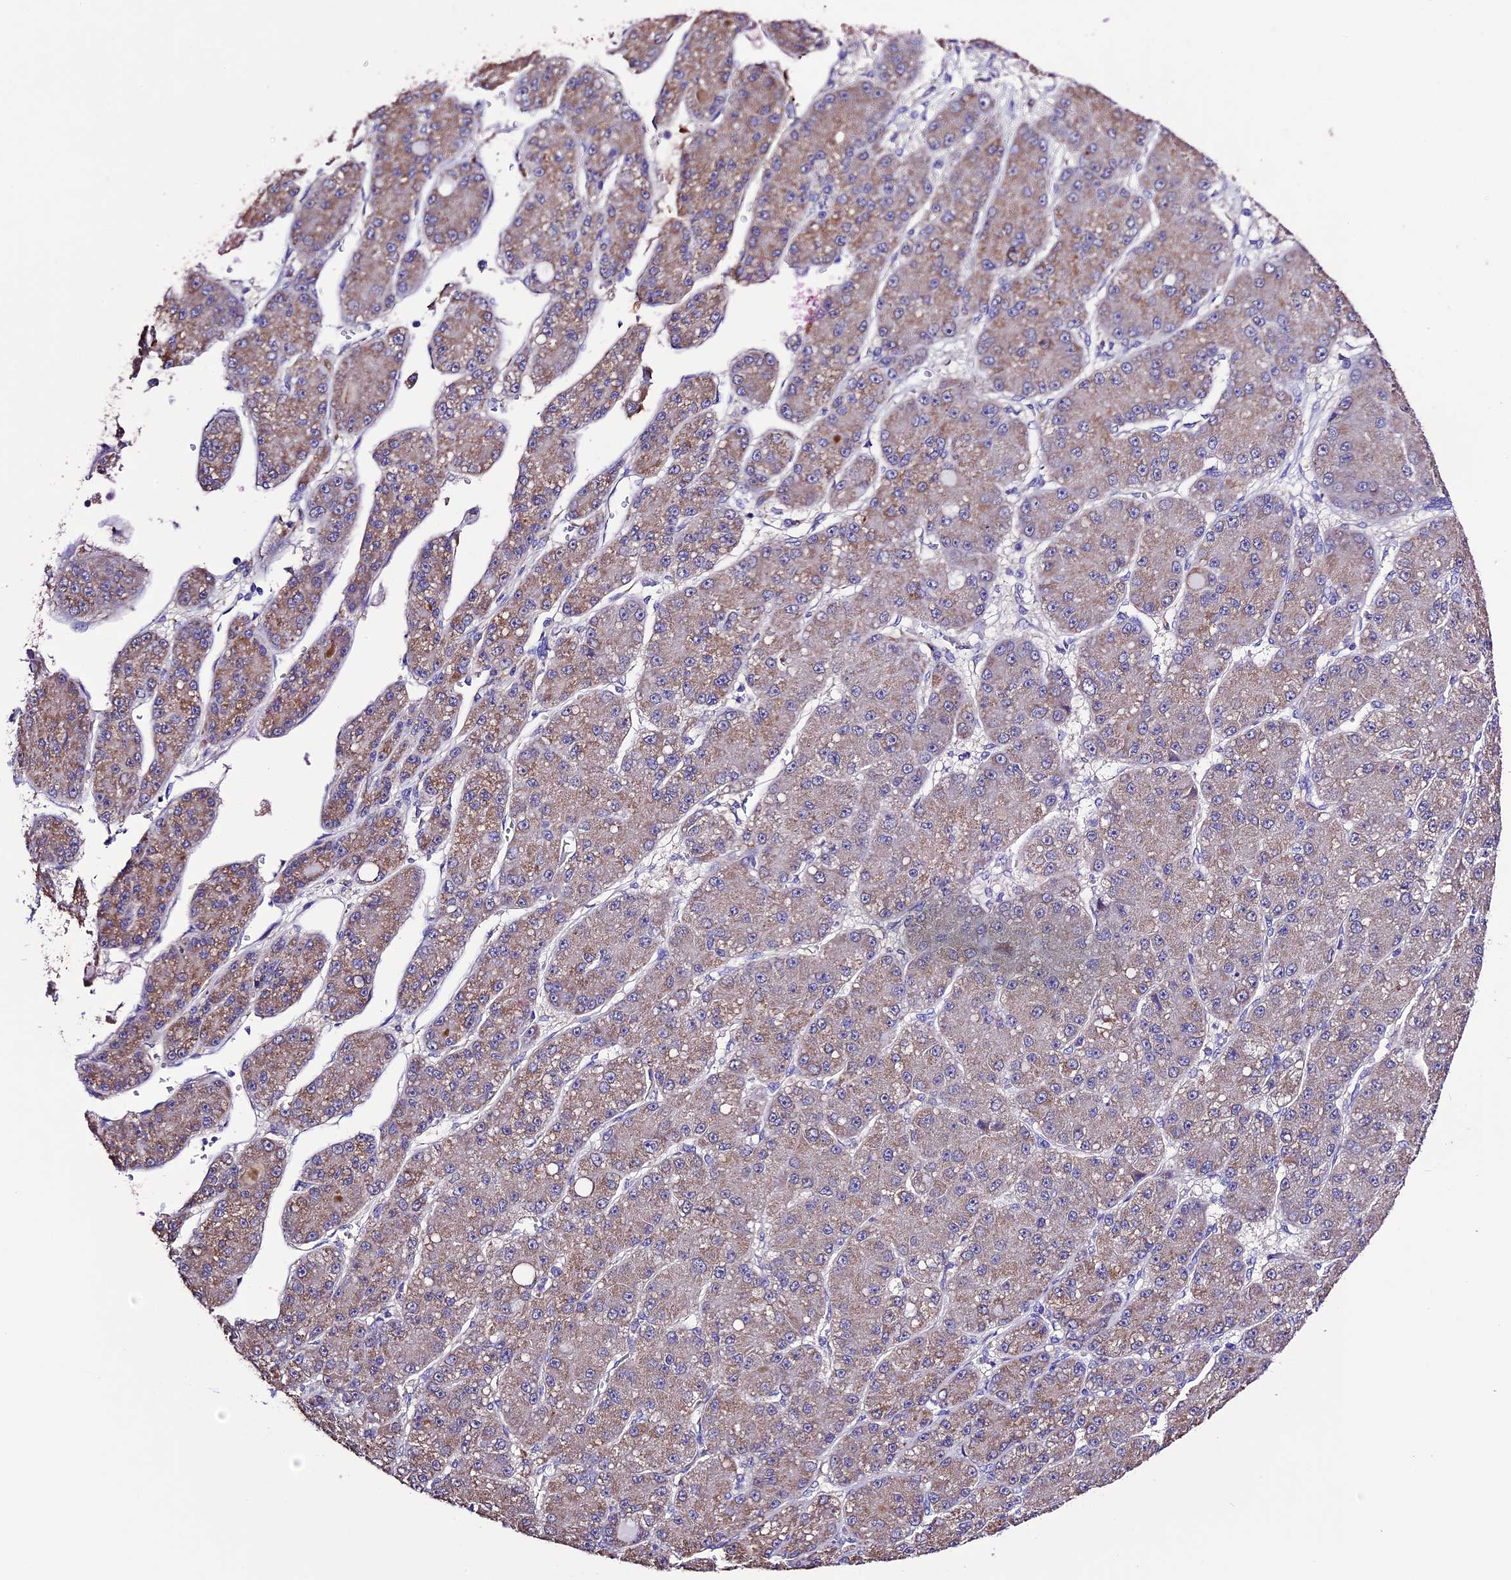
{"staining": {"intensity": "weak", "quantity": "25%-75%", "location": "cytoplasmic/membranous"}, "tissue": "liver cancer", "cell_type": "Tumor cells", "image_type": "cancer", "snomed": [{"axis": "morphology", "description": "Carcinoma, Hepatocellular, NOS"}, {"axis": "topography", "description": "Liver"}], "caption": "Liver cancer stained for a protein (brown) exhibits weak cytoplasmic/membranous positive expression in approximately 25%-75% of tumor cells.", "gene": "DIS3L", "patient": {"sex": "male", "age": 67}}